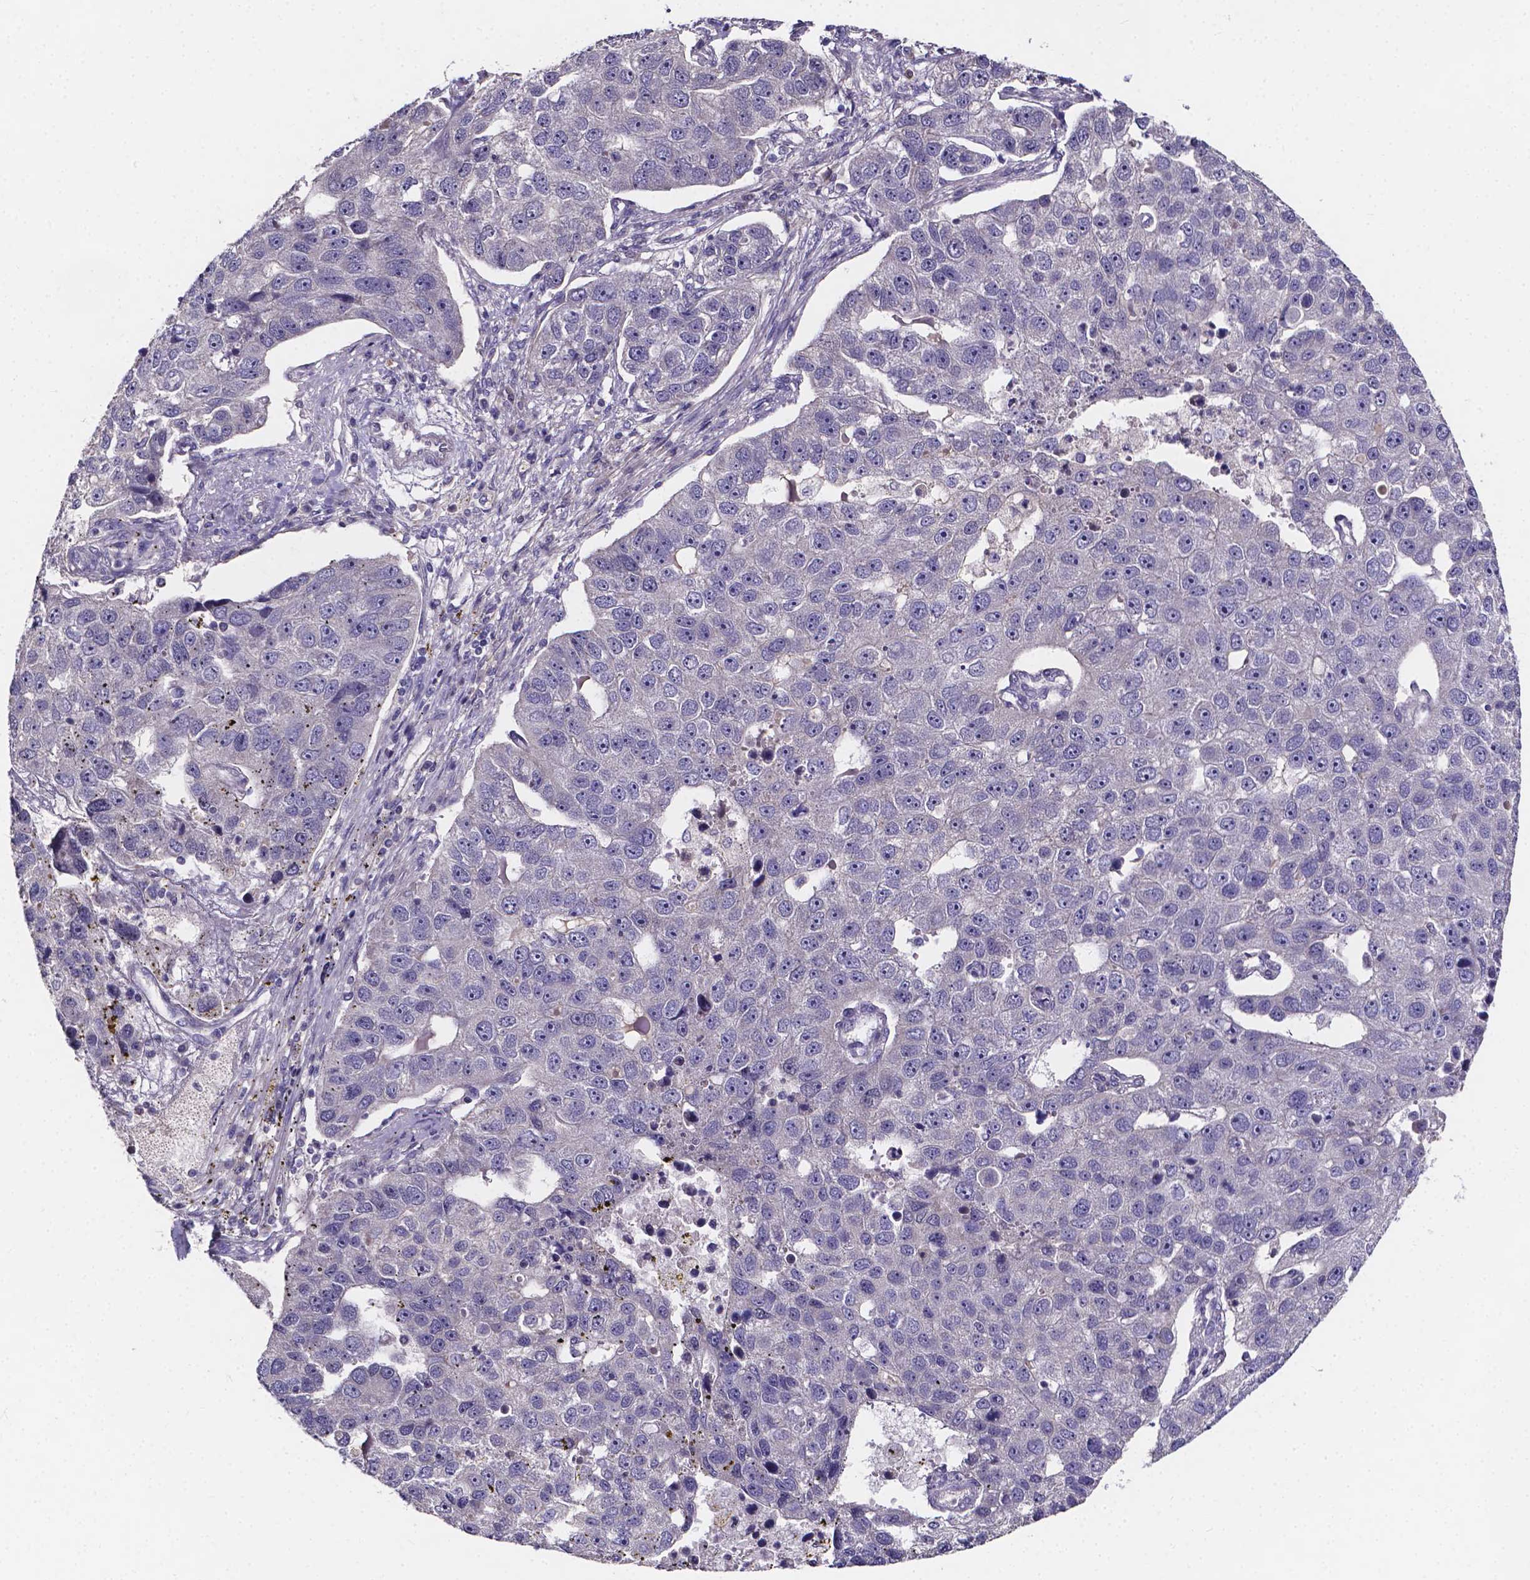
{"staining": {"intensity": "negative", "quantity": "none", "location": "none"}, "tissue": "pancreatic cancer", "cell_type": "Tumor cells", "image_type": "cancer", "snomed": [{"axis": "morphology", "description": "Adenocarcinoma, NOS"}, {"axis": "topography", "description": "Pancreas"}], "caption": "Immunohistochemical staining of pancreatic adenocarcinoma displays no significant expression in tumor cells.", "gene": "SPOCD1", "patient": {"sex": "female", "age": 61}}